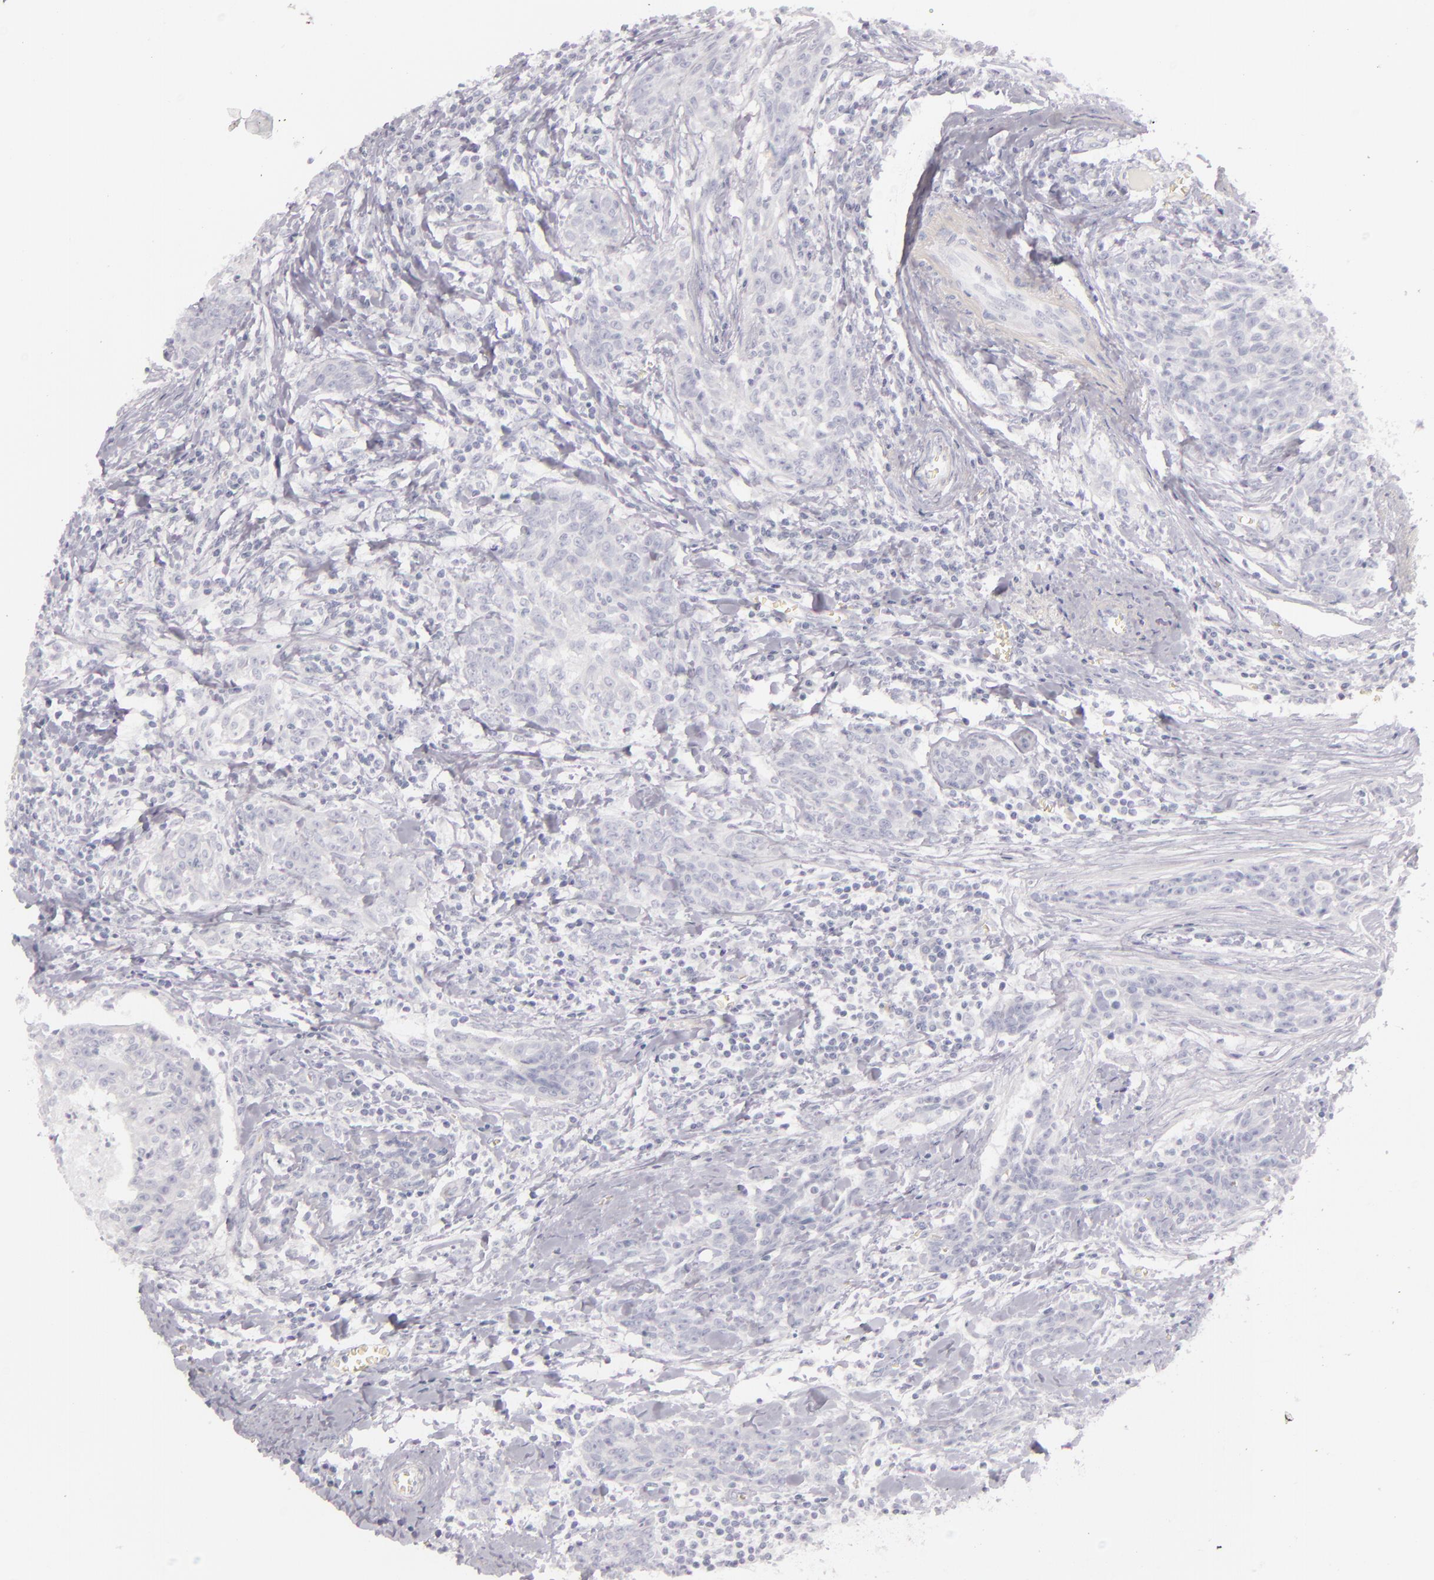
{"staining": {"intensity": "negative", "quantity": "none", "location": "none"}, "tissue": "breast cancer", "cell_type": "Tumor cells", "image_type": "cancer", "snomed": [{"axis": "morphology", "description": "Duct carcinoma"}, {"axis": "topography", "description": "Breast"}], "caption": "There is no significant expression in tumor cells of breast cancer (intraductal carcinoma).", "gene": "FABP1", "patient": {"sex": "female", "age": 50}}